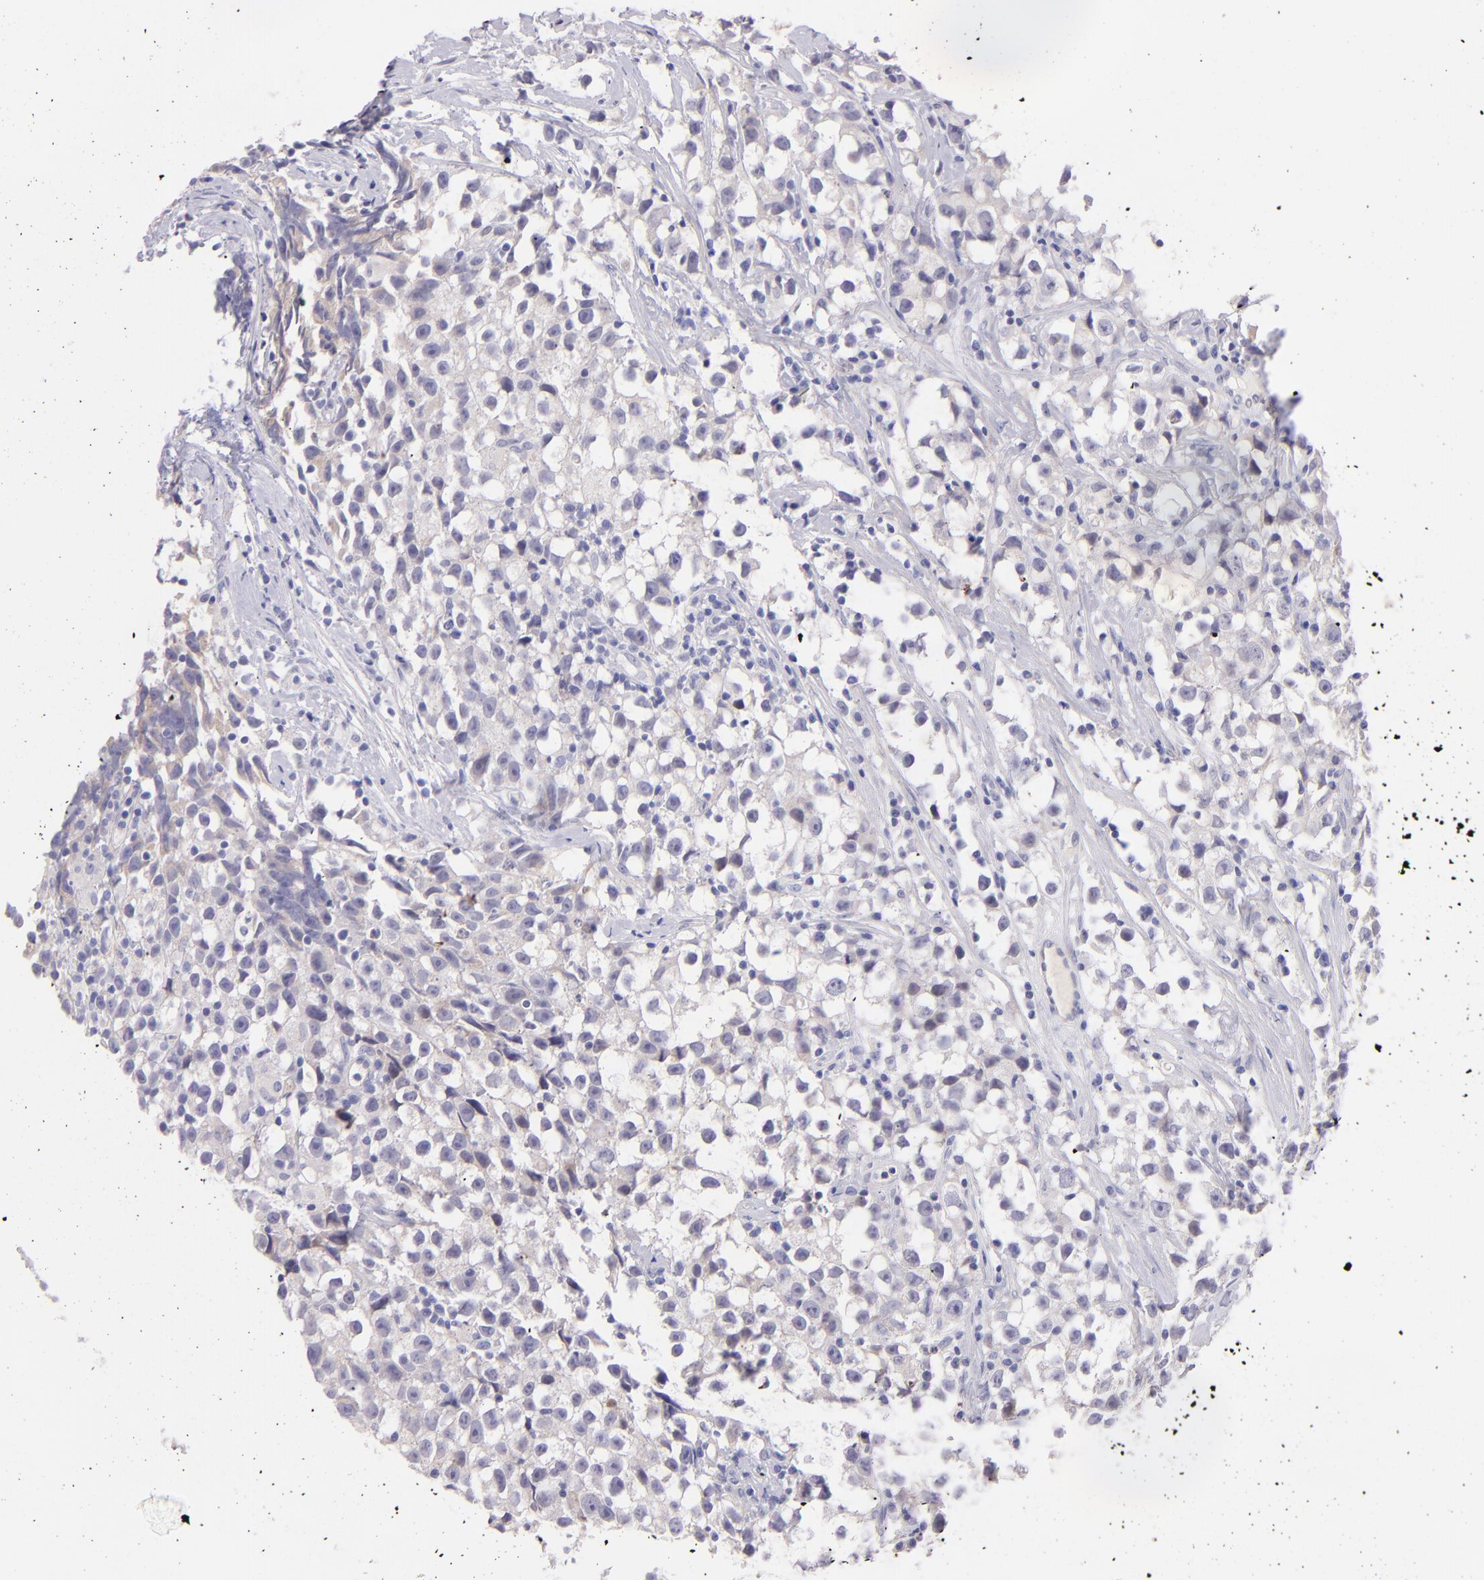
{"staining": {"intensity": "weak", "quantity": ">75%", "location": "cytoplasmic/membranous"}, "tissue": "testis cancer", "cell_type": "Tumor cells", "image_type": "cancer", "snomed": [{"axis": "morphology", "description": "Seminoma, NOS"}, {"axis": "topography", "description": "Testis"}], "caption": "Human testis cancer (seminoma) stained for a protein (brown) displays weak cytoplasmic/membranous positive staining in about >75% of tumor cells.", "gene": "SH2D4A", "patient": {"sex": "male", "age": 35}}